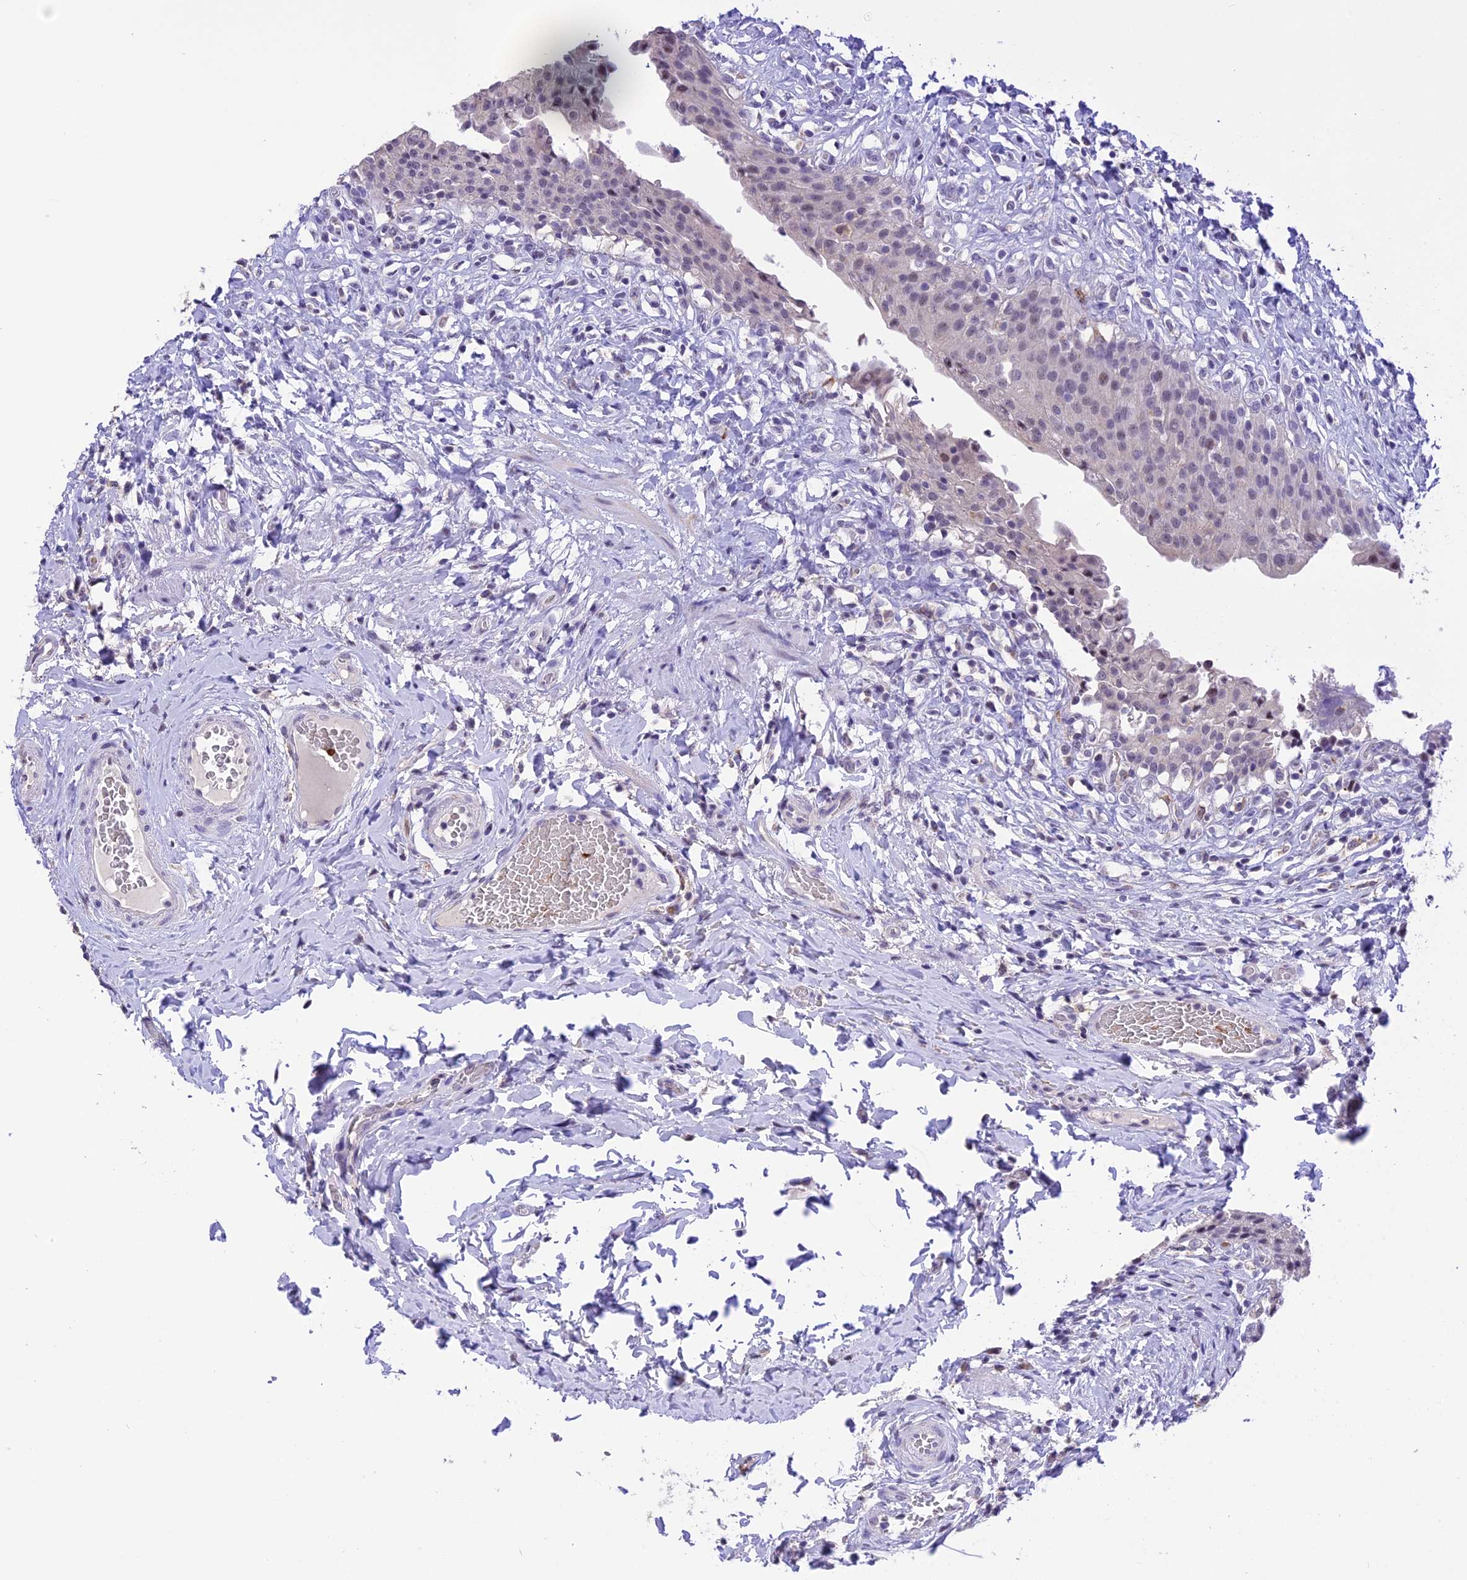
{"staining": {"intensity": "negative", "quantity": "none", "location": "none"}, "tissue": "urinary bladder", "cell_type": "Urothelial cells", "image_type": "normal", "snomed": [{"axis": "morphology", "description": "Normal tissue, NOS"}, {"axis": "morphology", "description": "Inflammation, NOS"}, {"axis": "topography", "description": "Urinary bladder"}], "caption": "Immunohistochemistry photomicrograph of benign urinary bladder: human urinary bladder stained with DAB exhibits no significant protein expression in urothelial cells.", "gene": "AHSP", "patient": {"sex": "male", "age": 64}}